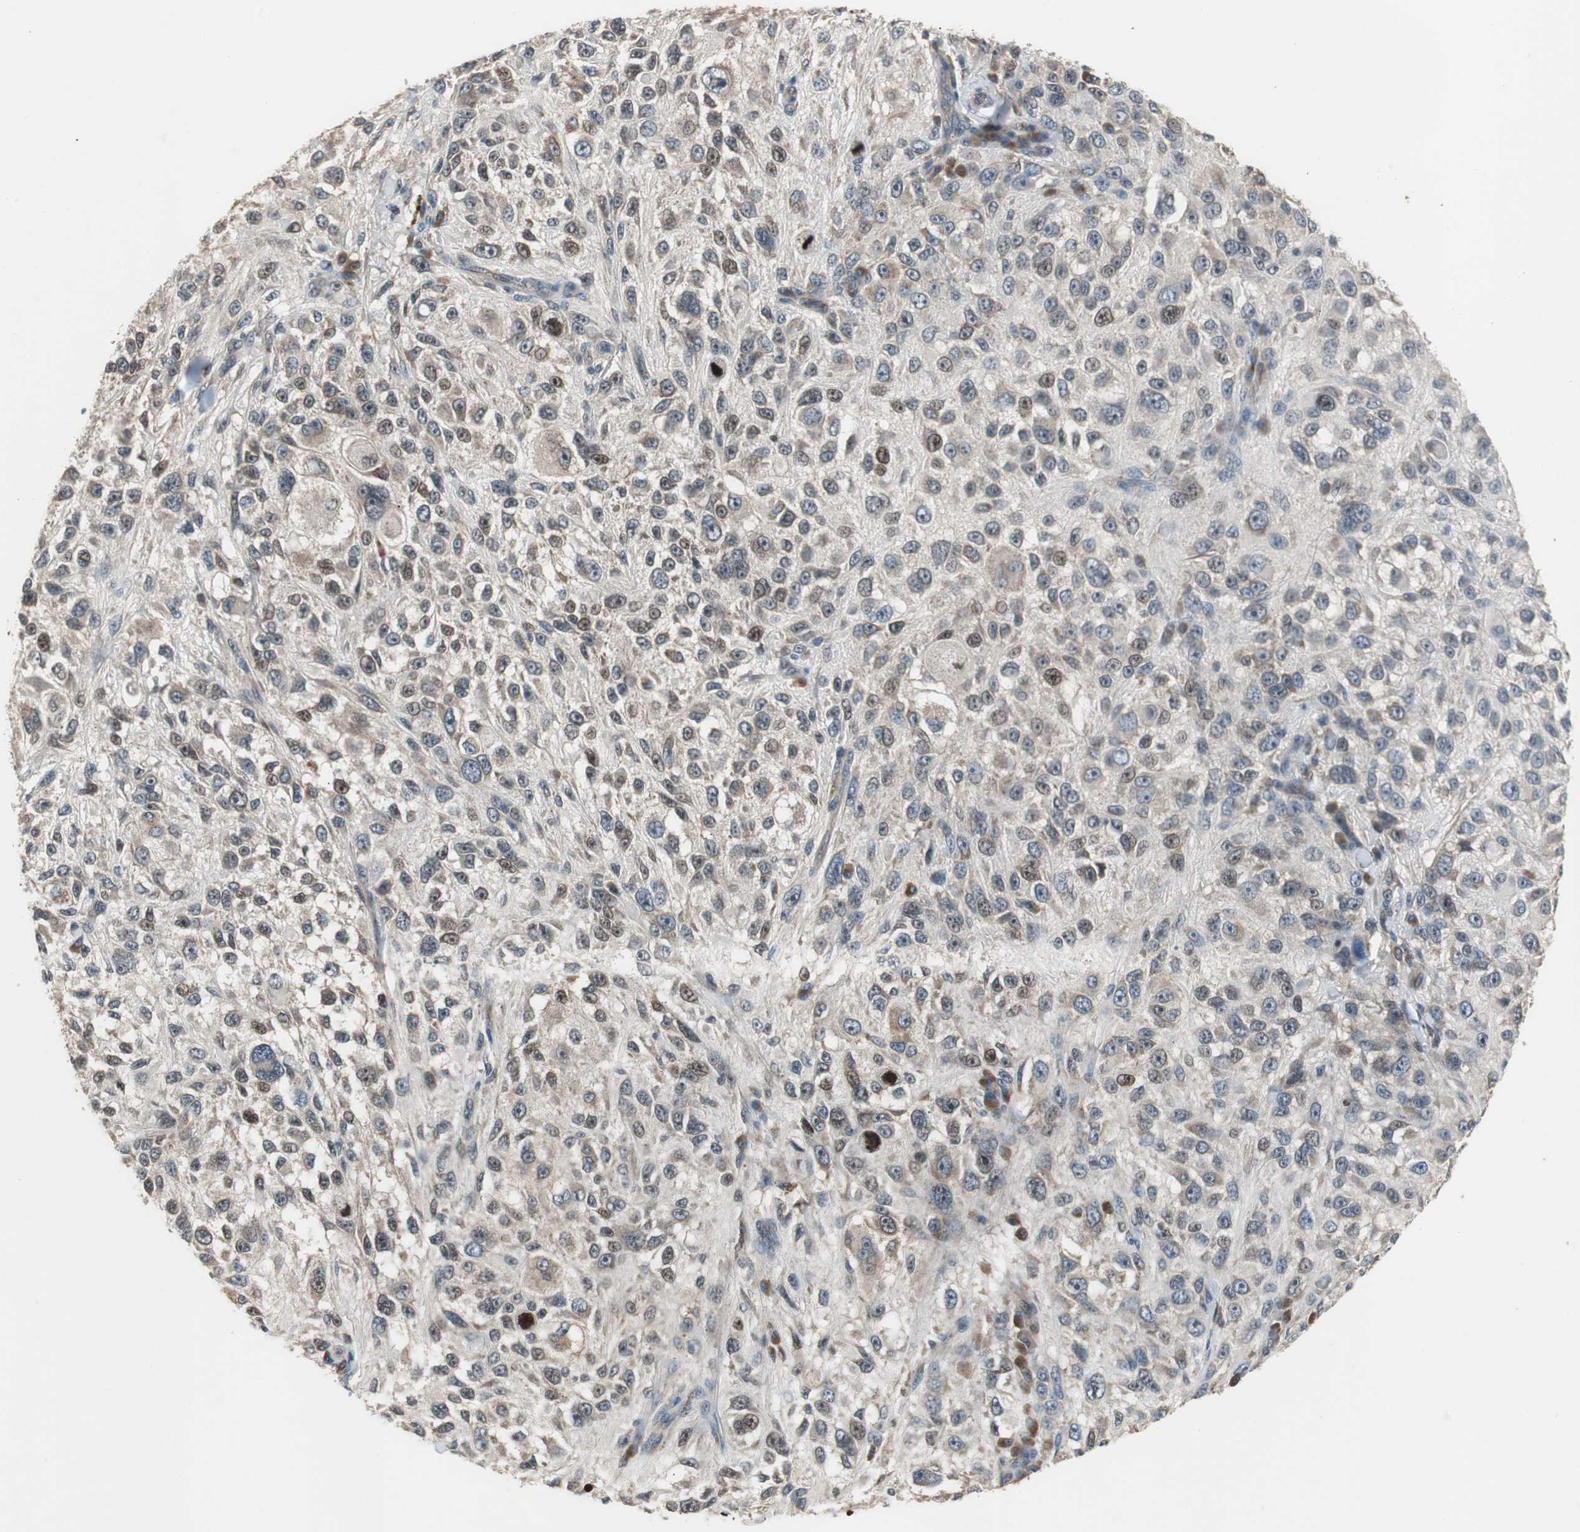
{"staining": {"intensity": "weak", "quantity": ">75%", "location": "cytoplasmic/membranous"}, "tissue": "melanoma", "cell_type": "Tumor cells", "image_type": "cancer", "snomed": [{"axis": "morphology", "description": "Necrosis, NOS"}, {"axis": "morphology", "description": "Malignant melanoma, NOS"}, {"axis": "topography", "description": "Skin"}], "caption": "Protein expression analysis of human melanoma reveals weak cytoplasmic/membranous staining in approximately >75% of tumor cells.", "gene": "ZMPSTE24", "patient": {"sex": "female", "age": 87}}